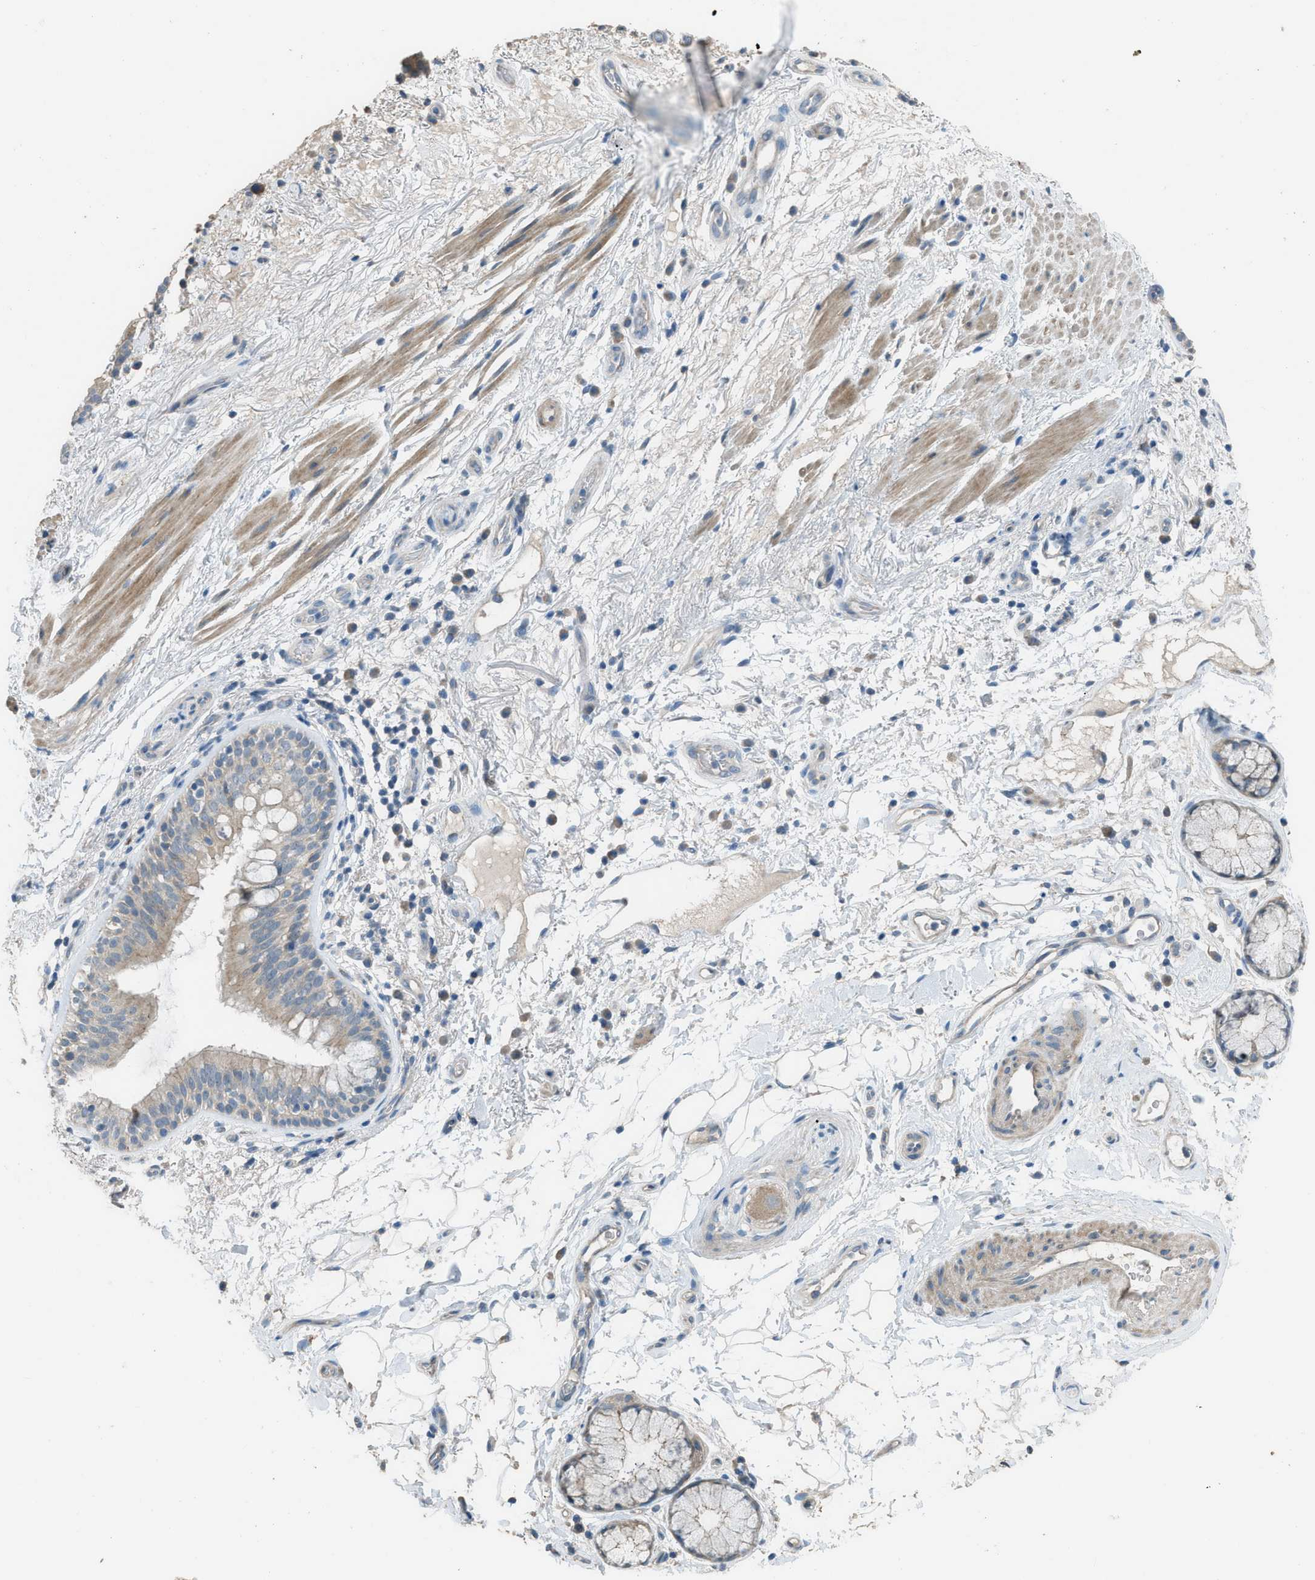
{"staining": {"intensity": "weak", "quantity": ">75%", "location": "cytoplasmic/membranous"}, "tissue": "bronchus", "cell_type": "Respiratory epithelial cells", "image_type": "normal", "snomed": [{"axis": "morphology", "description": "Normal tissue, NOS"}, {"axis": "morphology", "description": "Inflammation, NOS"}, {"axis": "topography", "description": "Cartilage tissue"}, {"axis": "topography", "description": "Bronchus"}], "caption": "Protein staining reveals weak cytoplasmic/membranous positivity in about >75% of respiratory epithelial cells in benign bronchus. The staining was performed using DAB (3,3'-diaminobenzidine), with brown indicating positive protein expression. Nuclei are stained blue with hematoxylin.", "gene": "TIMD4", "patient": {"sex": "male", "age": 77}}